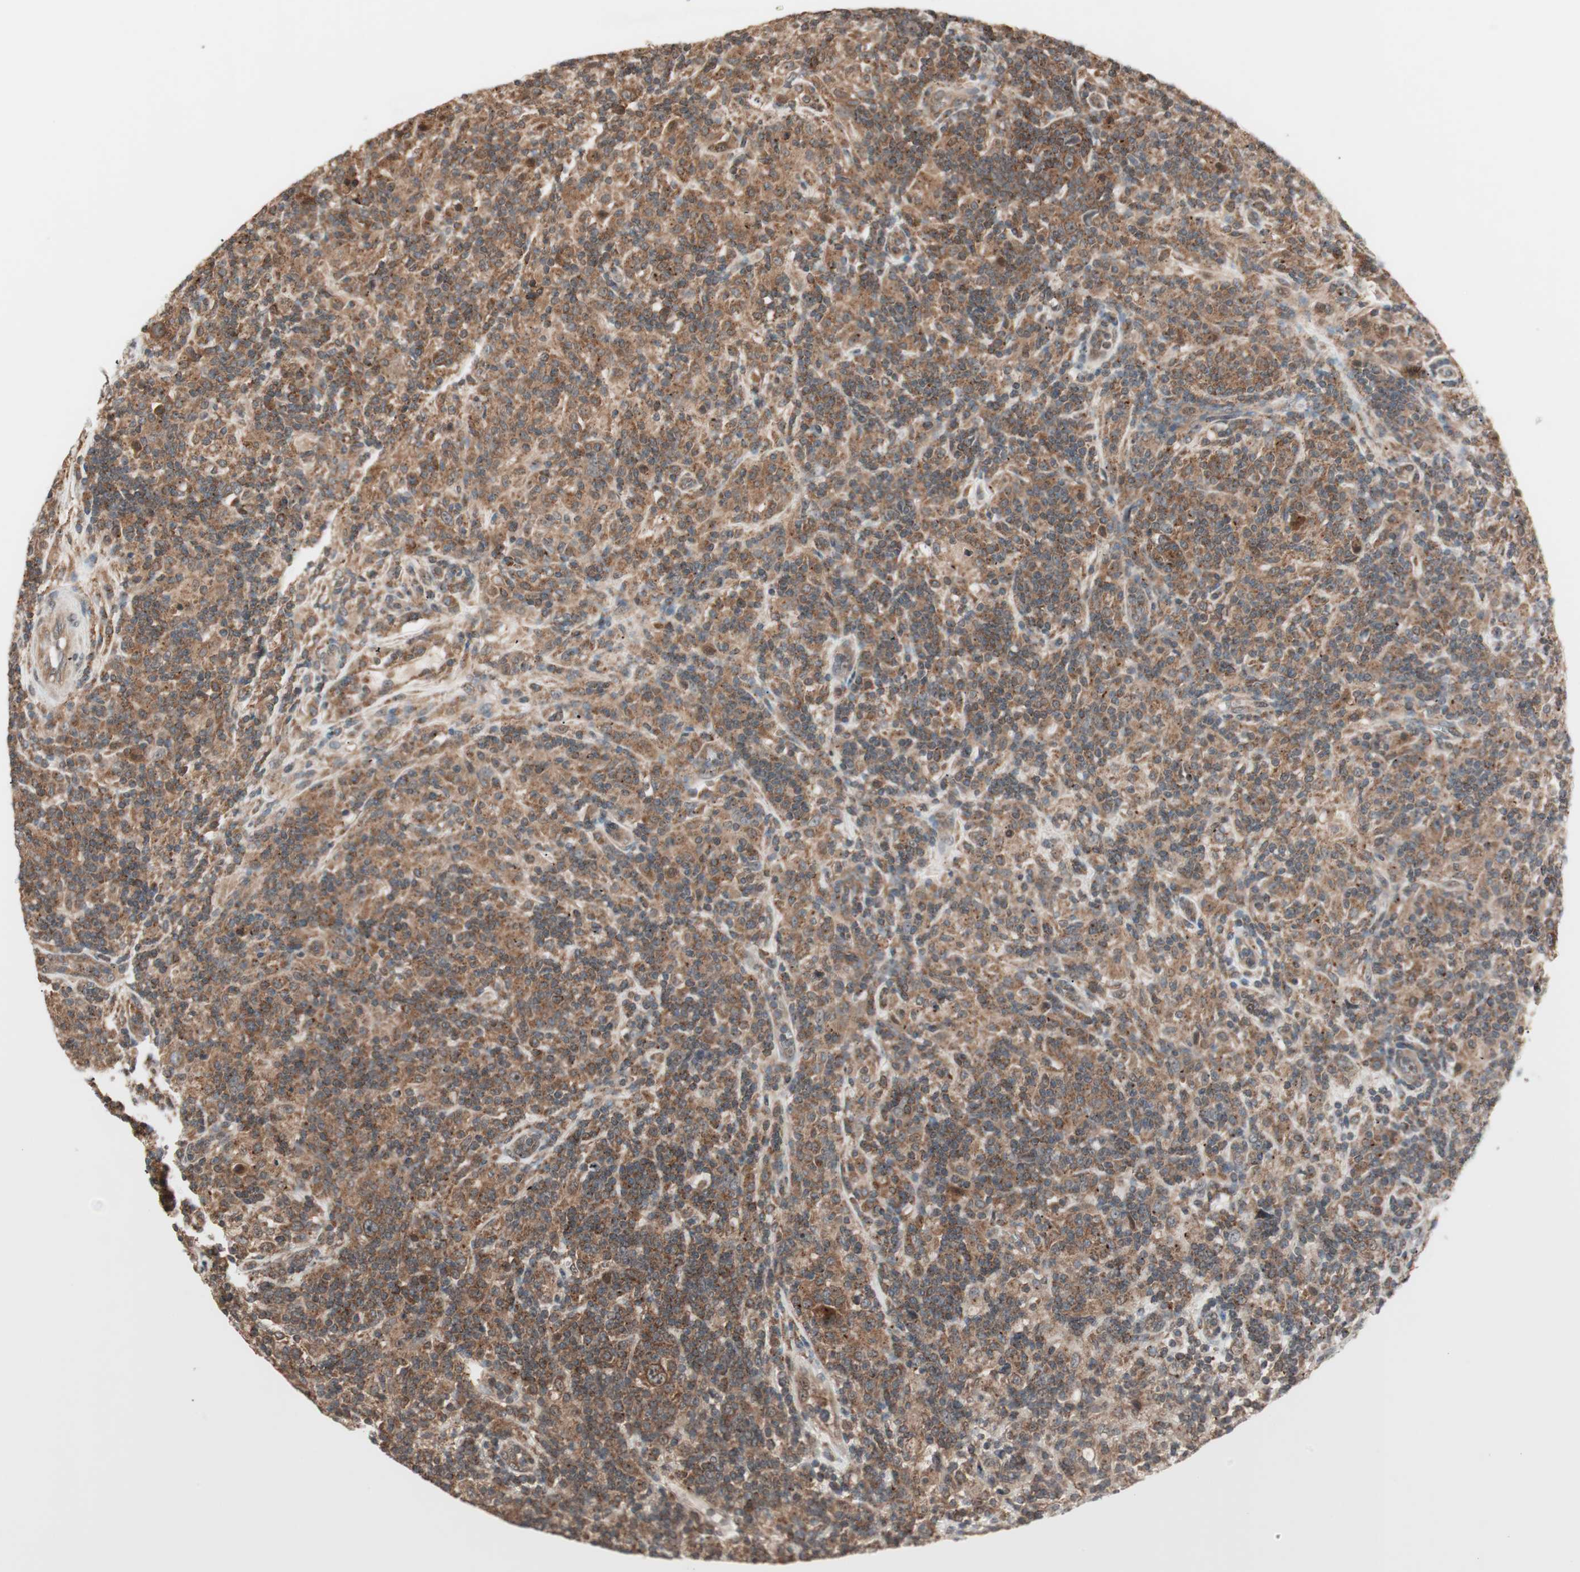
{"staining": {"intensity": "moderate", "quantity": ">75%", "location": "cytoplasmic/membranous"}, "tissue": "lymphoma", "cell_type": "Tumor cells", "image_type": "cancer", "snomed": [{"axis": "morphology", "description": "Hodgkin's disease, NOS"}, {"axis": "topography", "description": "Lymph node"}], "caption": "Immunohistochemistry photomicrograph of neoplastic tissue: human Hodgkin's disease stained using immunohistochemistry (IHC) shows medium levels of moderate protein expression localized specifically in the cytoplasmic/membranous of tumor cells, appearing as a cytoplasmic/membranous brown color.", "gene": "FBXO5", "patient": {"sex": "male", "age": 70}}